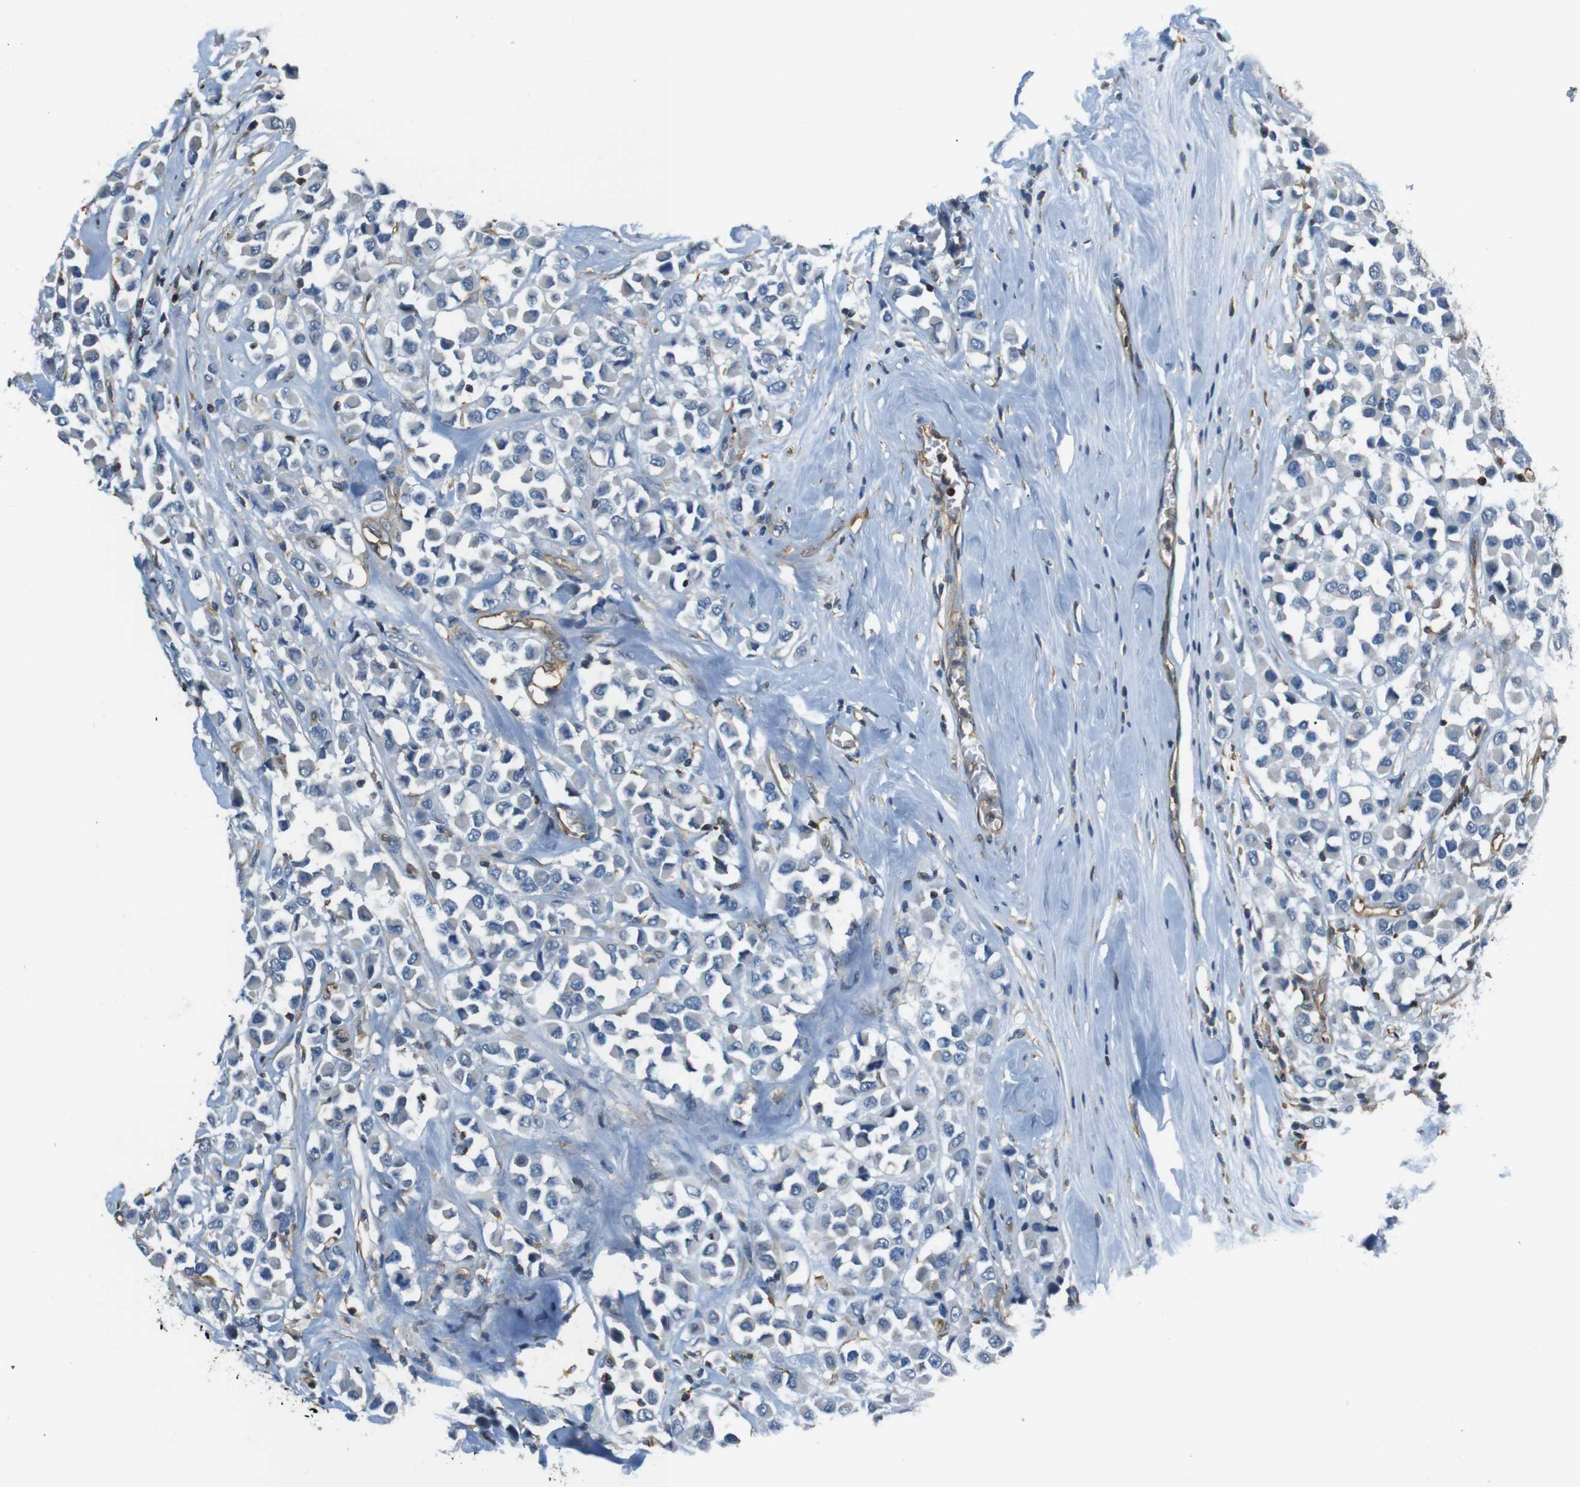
{"staining": {"intensity": "negative", "quantity": "none", "location": "none"}, "tissue": "breast cancer", "cell_type": "Tumor cells", "image_type": "cancer", "snomed": [{"axis": "morphology", "description": "Duct carcinoma"}, {"axis": "topography", "description": "Breast"}], "caption": "DAB (3,3'-diaminobenzidine) immunohistochemical staining of human invasive ductal carcinoma (breast) exhibits no significant staining in tumor cells.", "gene": "FCAR", "patient": {"sex": "female", "age": 61}}